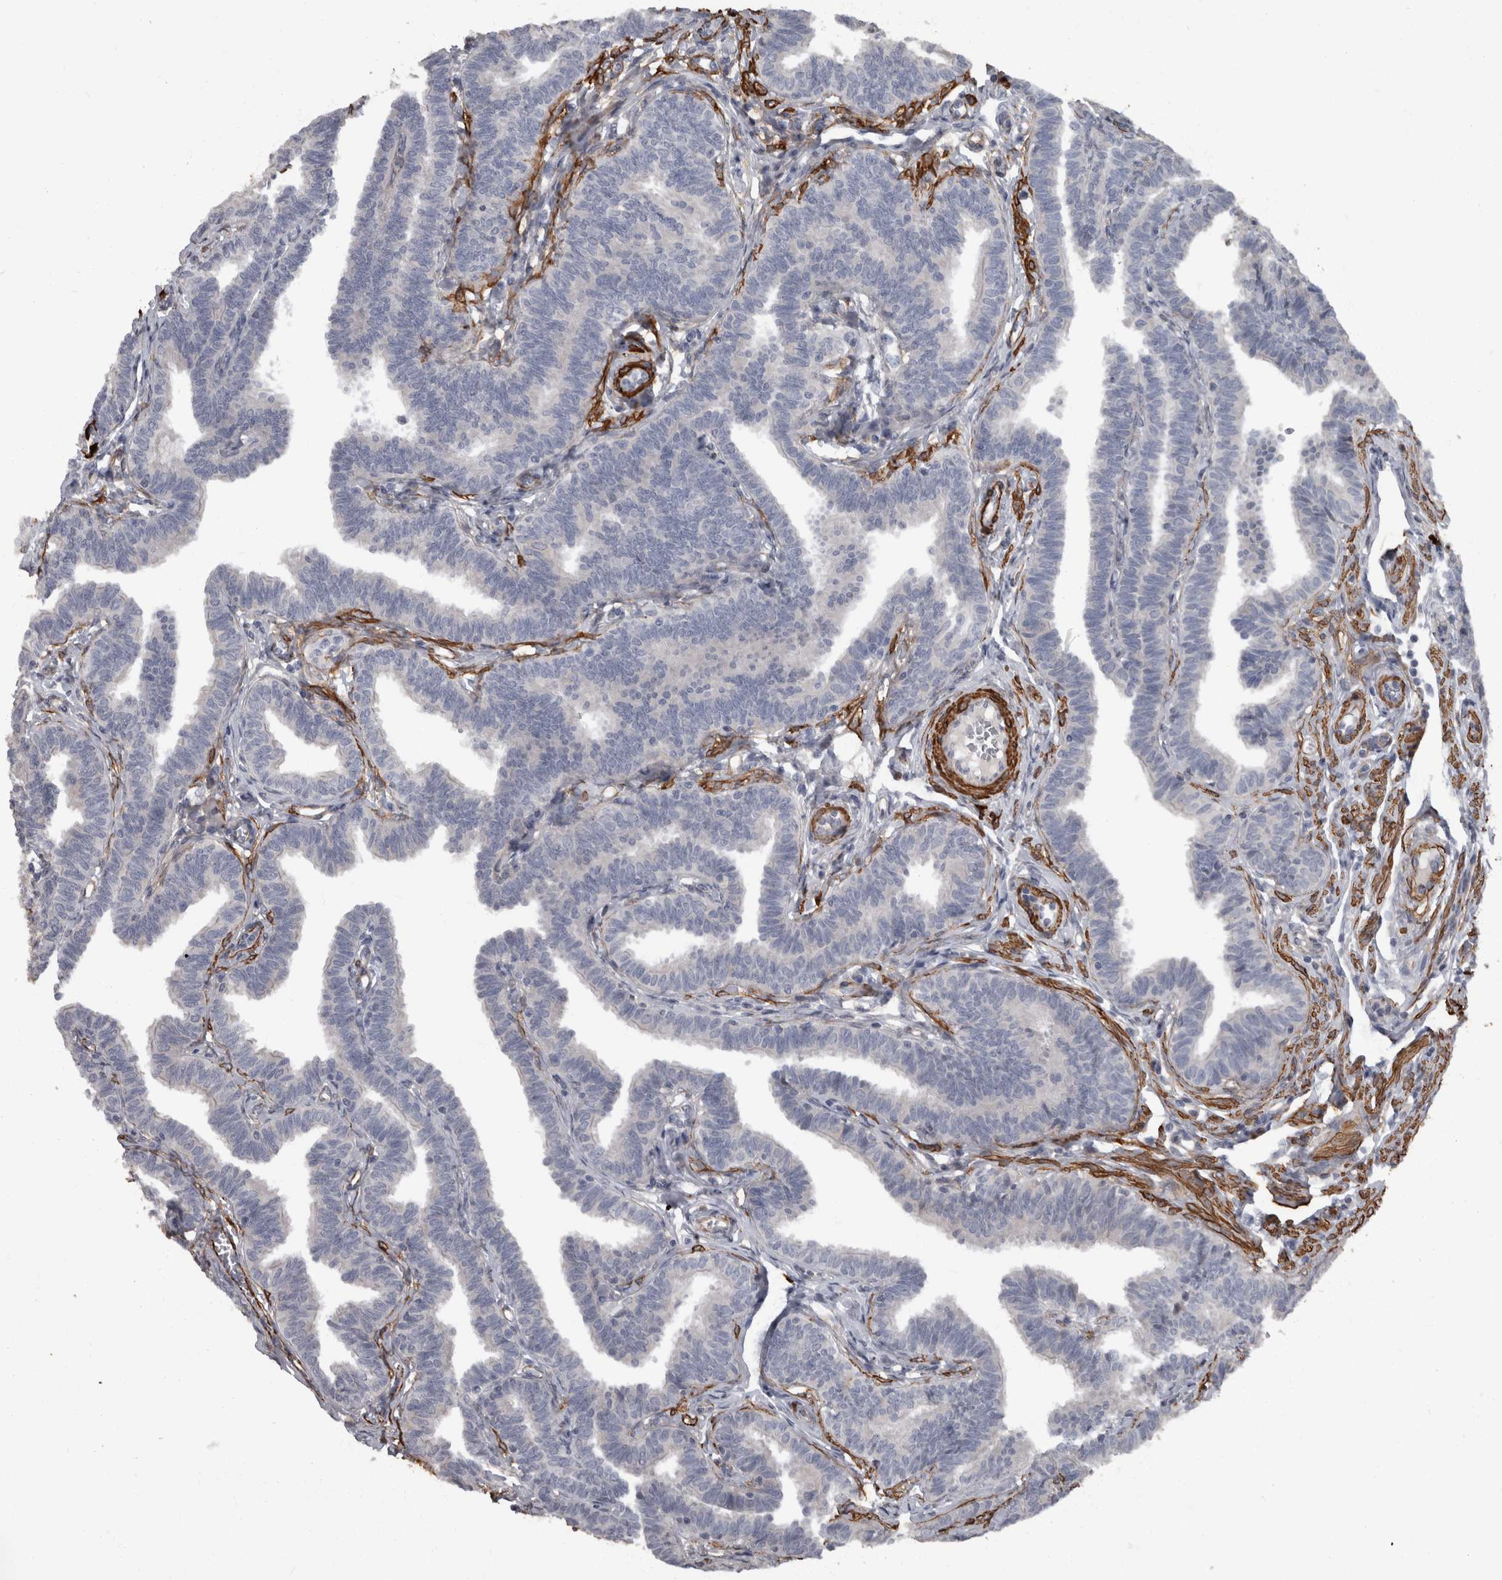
{"staining": {"intensity": "negative", "quantity": "none", "location": "none"}, "tissue": "fallopian tube", "cell_type": "Glandular cells", "image_type": "normal", "snomed": [{"axis": "morphology", "description": "Normal tissue, NOS"}, {"axis": "topography", "description": "Fallopian tube"}, {"axis": "topography", "description": "Ovary"}], "caption": "A high-resolution image shows IHC staining of normal fallopian tube, which demonstrates no significant positivity in glandular cells. The staining is performed using DAB (3,3'-diaminobenzidine) brown chromogen with nuclei counter-stained in using hematoxylin.", "gene": "MASTL", "patient": {"sex": "female", "age": 23}}